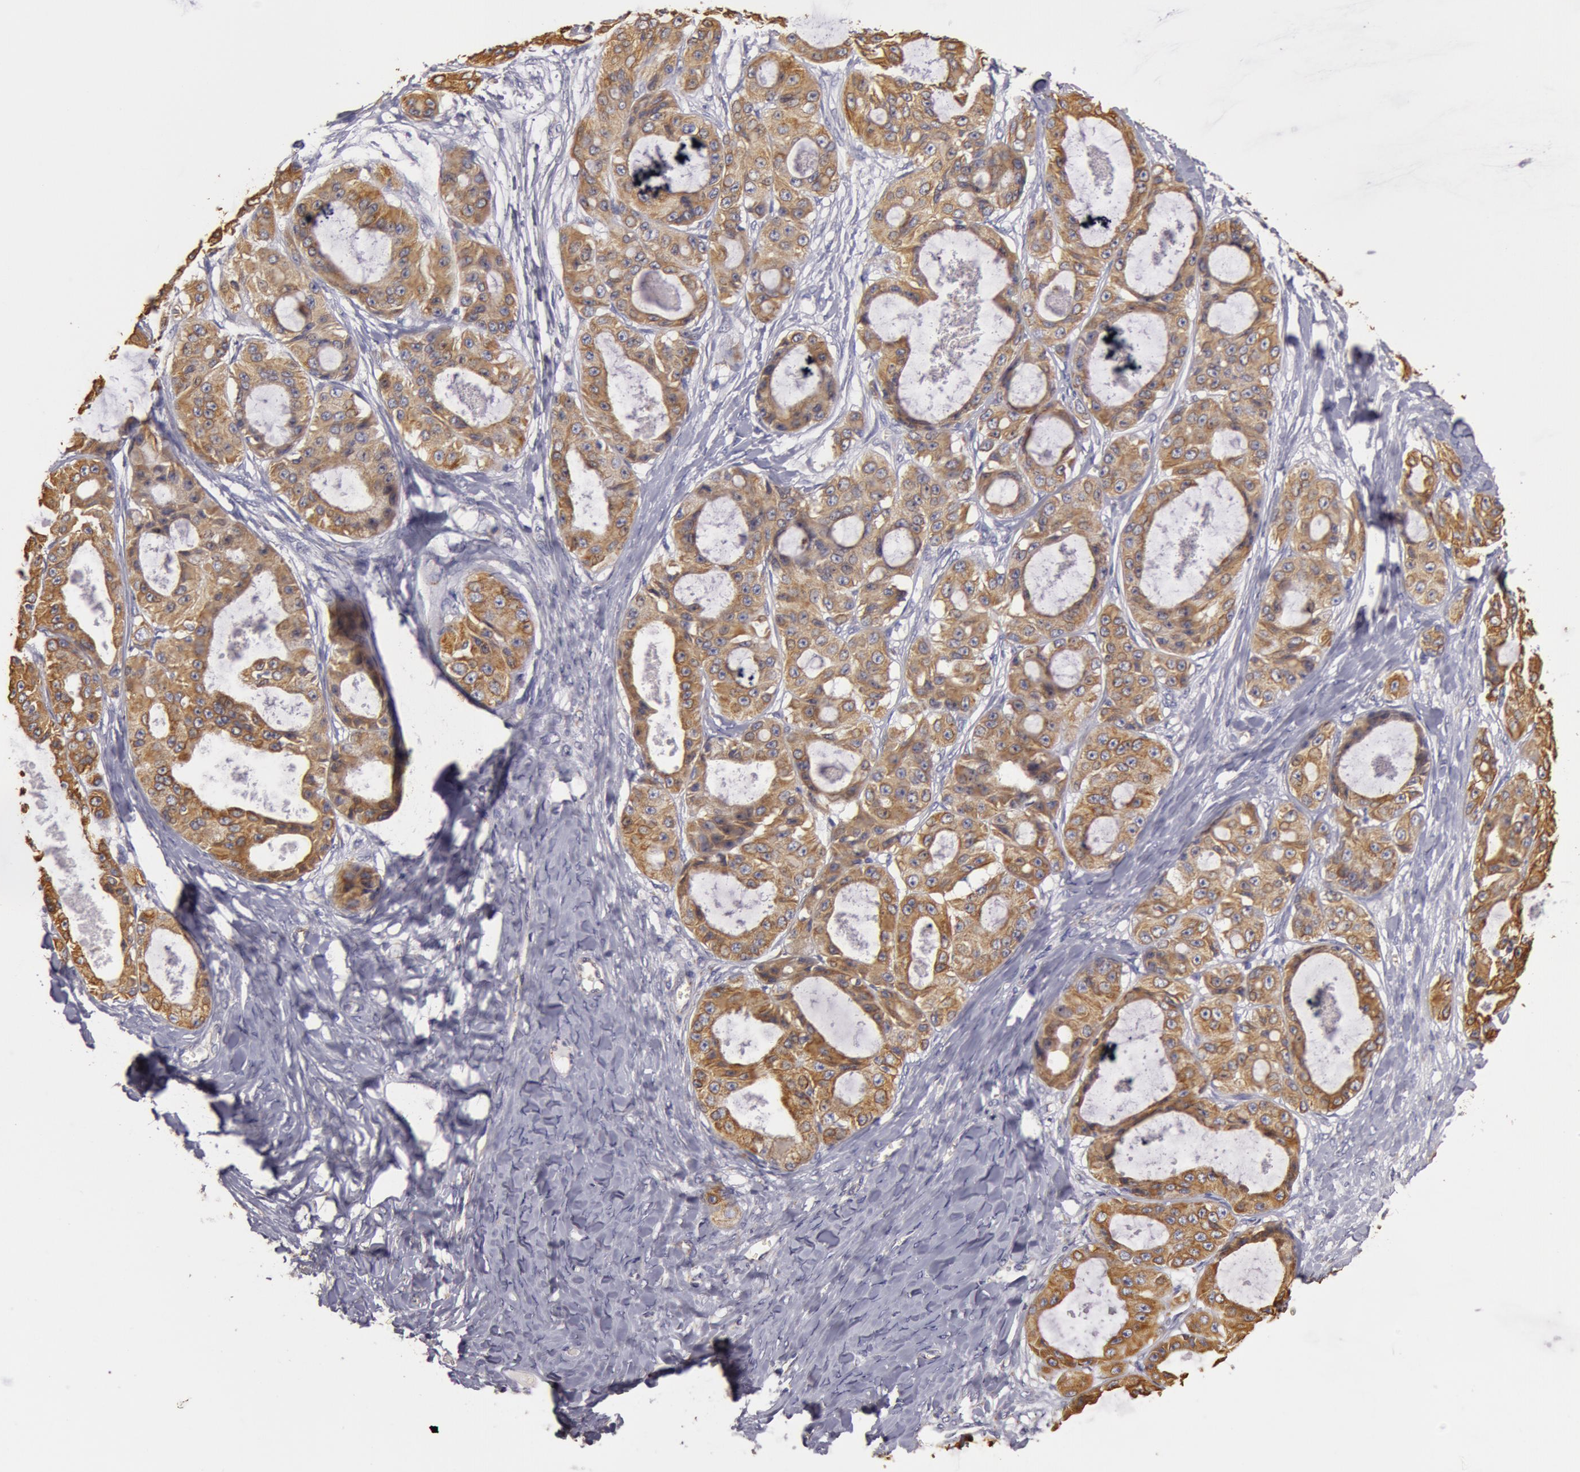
{"staining": {"intensity": "moderate", "quantity": ">75%", "location": "cytoplasmic/membranous"}, "tissue": "ovarian cancer", "cell_type": "Tumor cells", "image_type": "cancer", "snomed": [{"axis": "morphology", "description": "Carcinoma, endometroid"}, {"axis": "topography", "description": "Ovary"}], "caption": "Moderate cytoplasmic/membranous protein expression is present in approximately >75% of tumor cells in ovarian cancer.", "gene": "KRT18", "patient": {"sex": "female", "age": 61}}